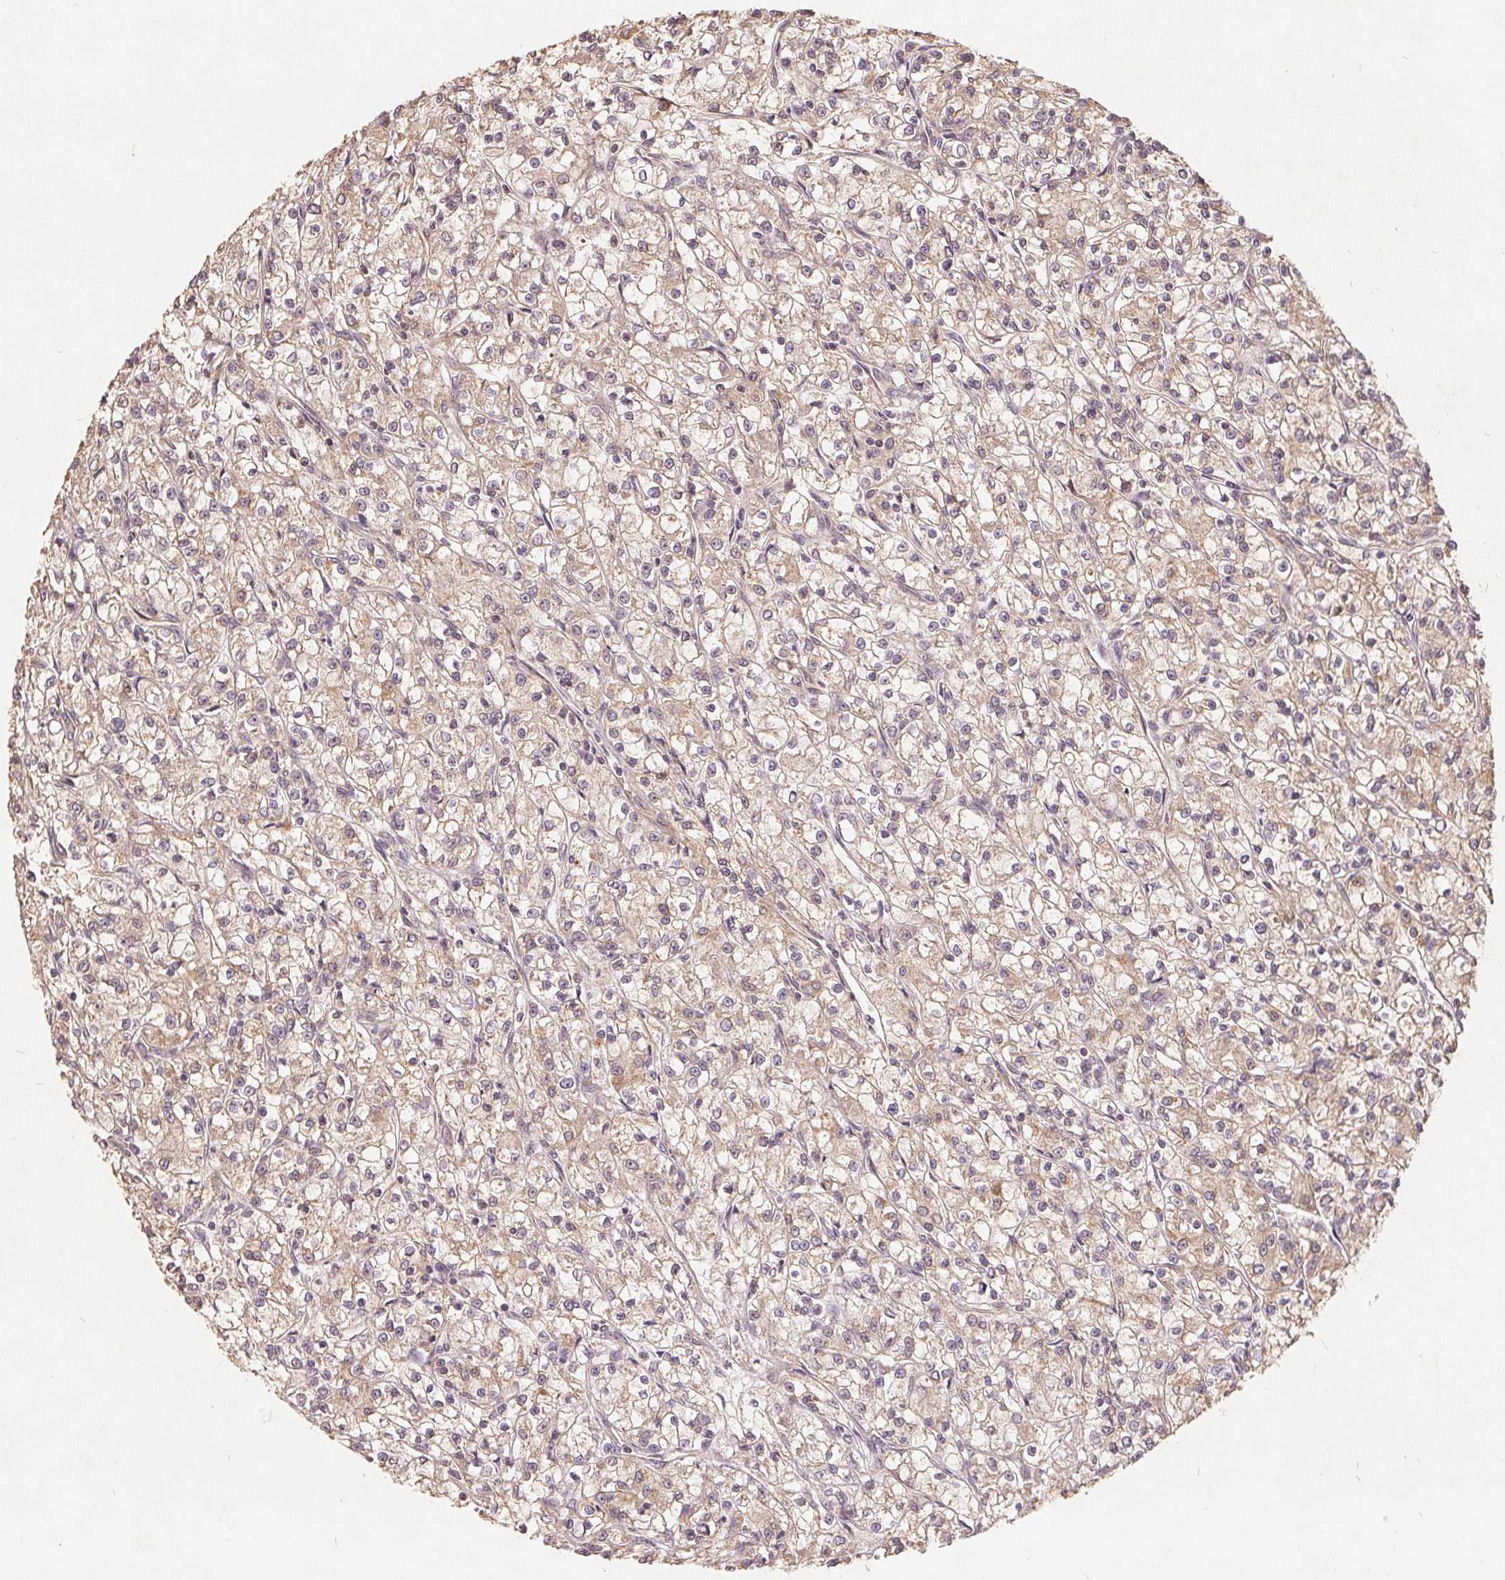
{"staining": {"intensity": "weak", "quantity": "25%-75%", "location": "cytoplasmic/membranous"}, "tissue": "renal cancer", "cell_type": "Tumor cells", "image_type": "cancer", "snomed": [{"axis": "morphology", "description": "Adenocarcinoma, NOS"}, {"axis": "topography", "description": "Kidney"}], "caption": "This histopathology image demonstrates immunohistochemistry staining of renal adenocarcinoma, with low weak cytoplasmic/membranous expression in approximately 25%-75% of tumor cells.", "gene": "CDIPT", "patient": {"sex": "female", "age": 59}}